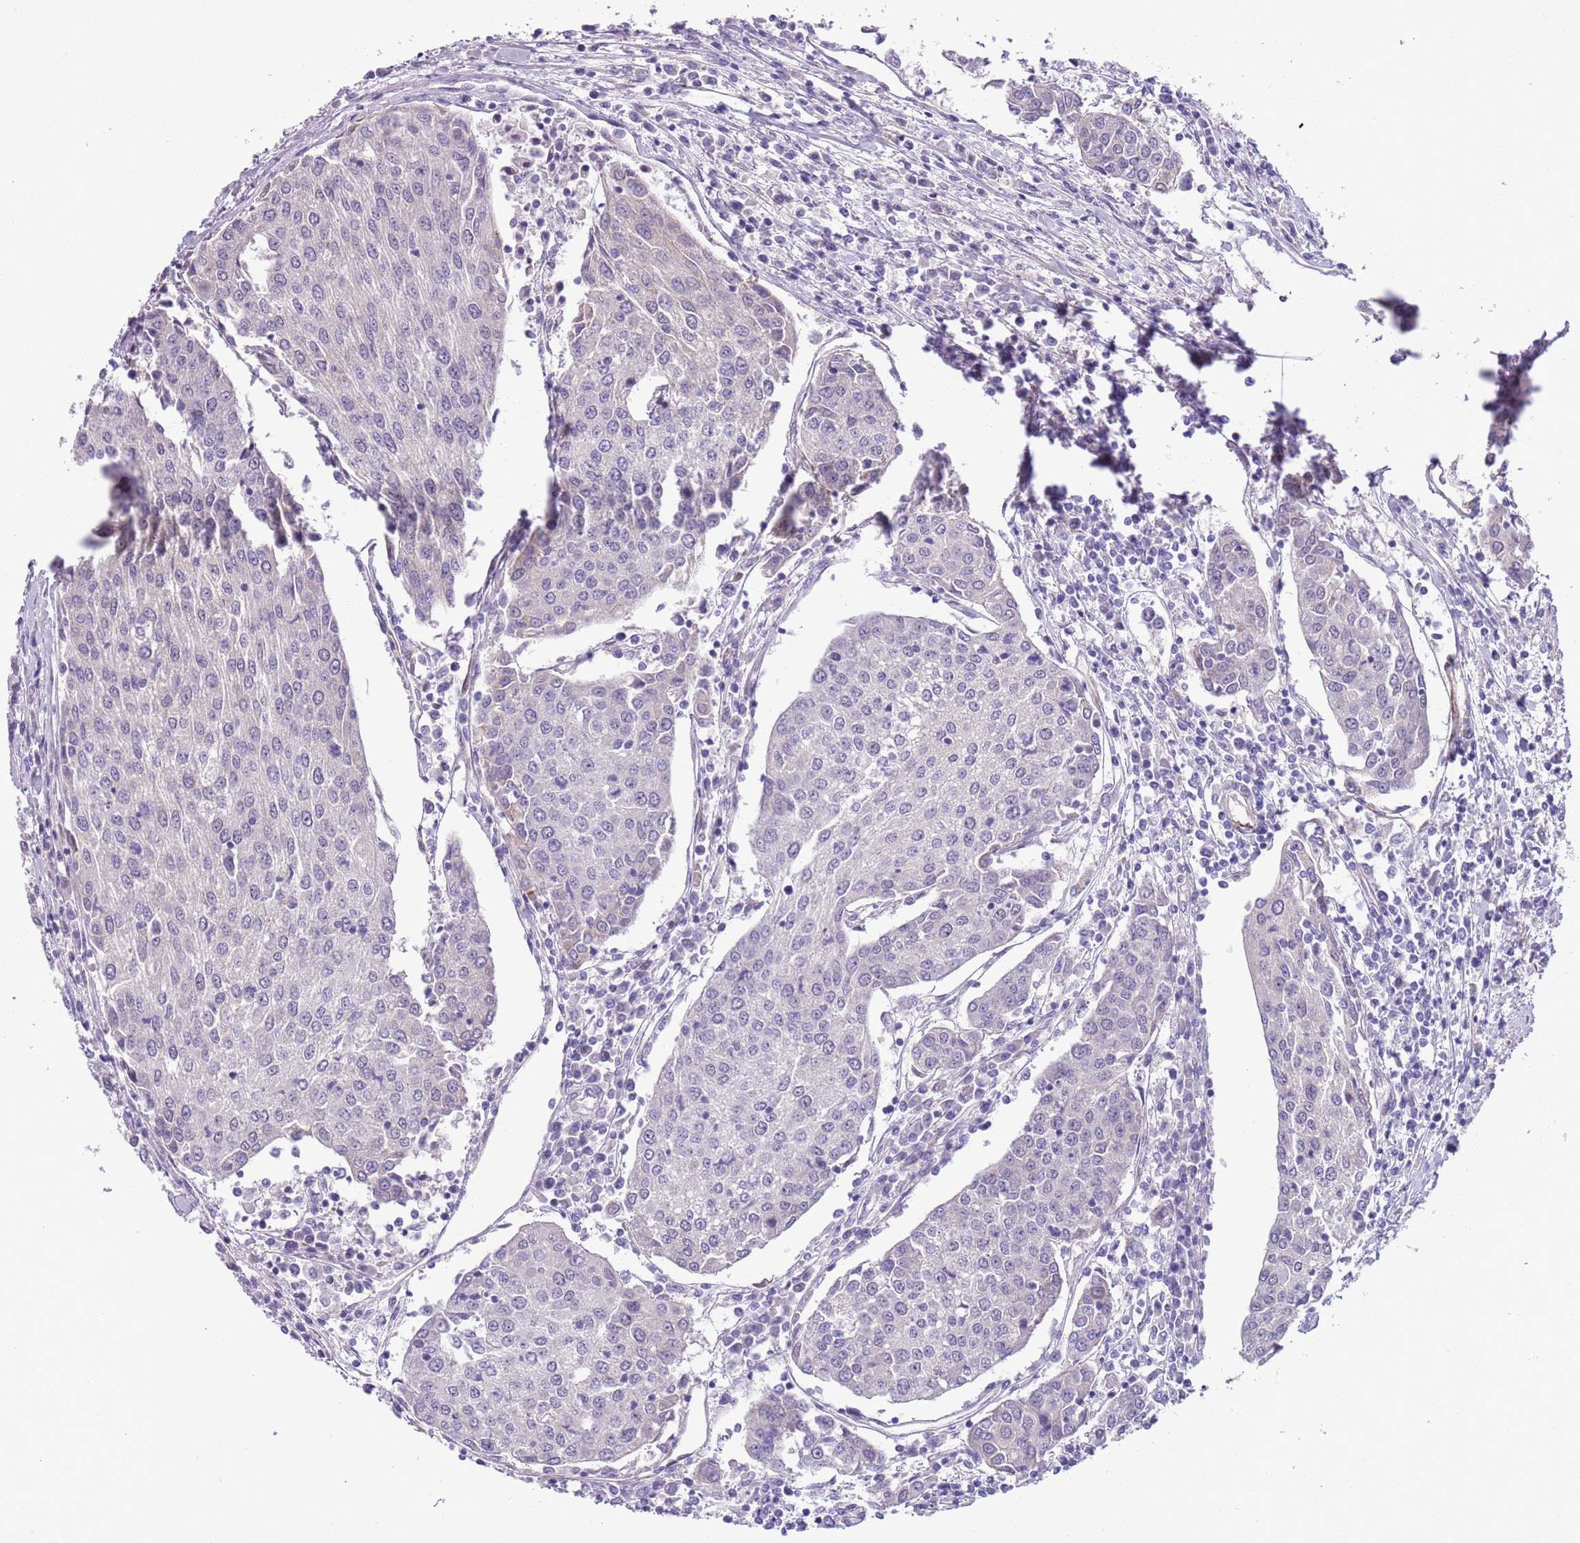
{"staining": {"intensity": "negative", "quantity": "none", "location": "none"}, "tissue": "urothelial cancer", "cell_type": "Tumor cells", "image_type": "cancer", "snomed": [{"axis": "morphology", "description": "Urothelial carcinoma, High grade"}, {"axis": "topography", "description": "Urinary bladder"}], "caption": "Tumor cells show no significant protein staining in urothelial carcinoma (high-grade).", "gene": "MRPL32", "patient": {"sex": "female", "age": 85}}